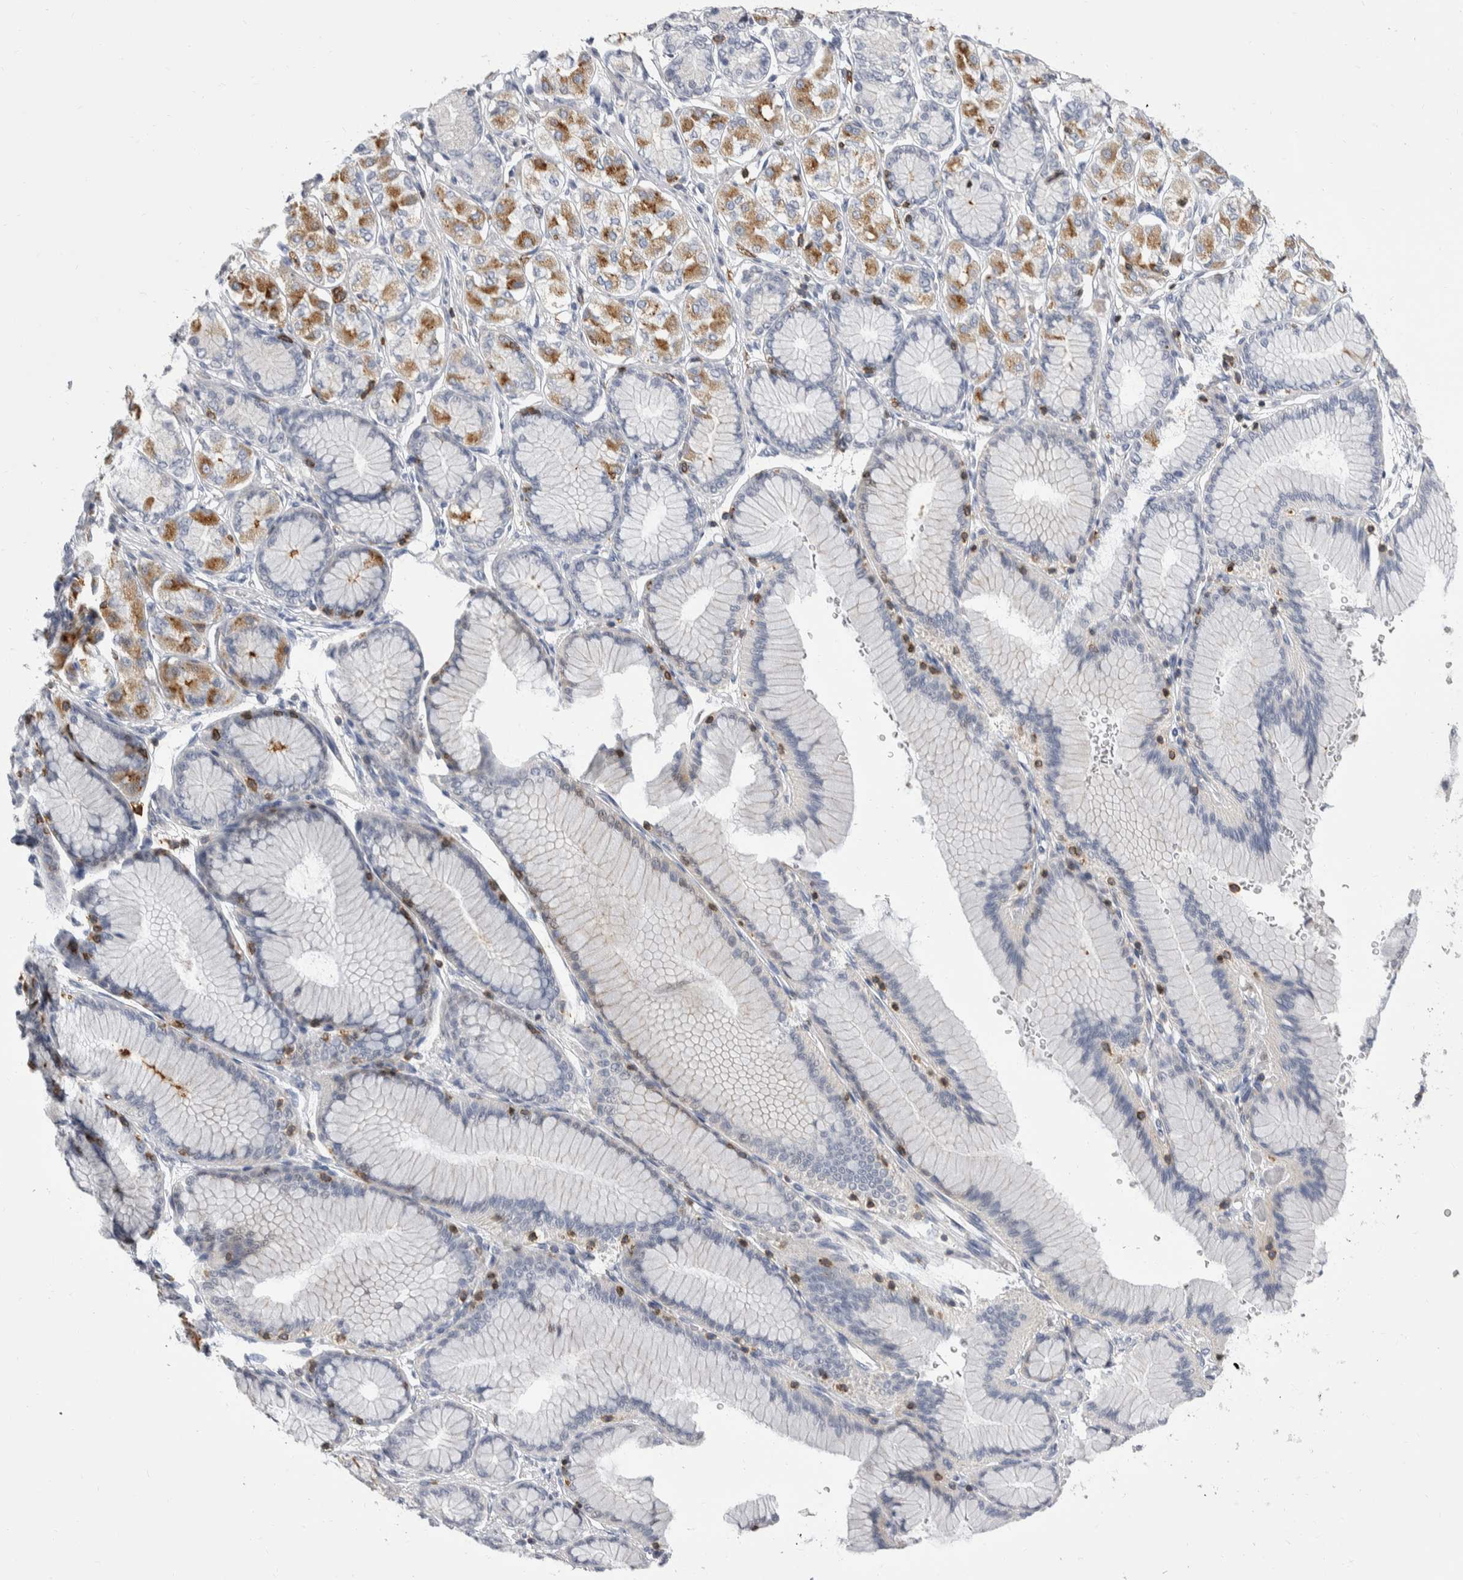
{"staining": {"intensity": "negative", "quantity": "none", "location": "none"}, "tissue": "stomach cancer", "cell_type": "Tumor cells", "image_type": "cancer", "snomed": [{"axis": "morphology", "description": "Adenocarcinoma, NOS"}, {"axis": "topography", "description": "Stomach"}], "caption": "The immunohistochemistry image has no significant expression in tumor cells of stomach cancer tissue.", "gene": "CEP295NL", "patient": {"sex": "female", "age": 65}}